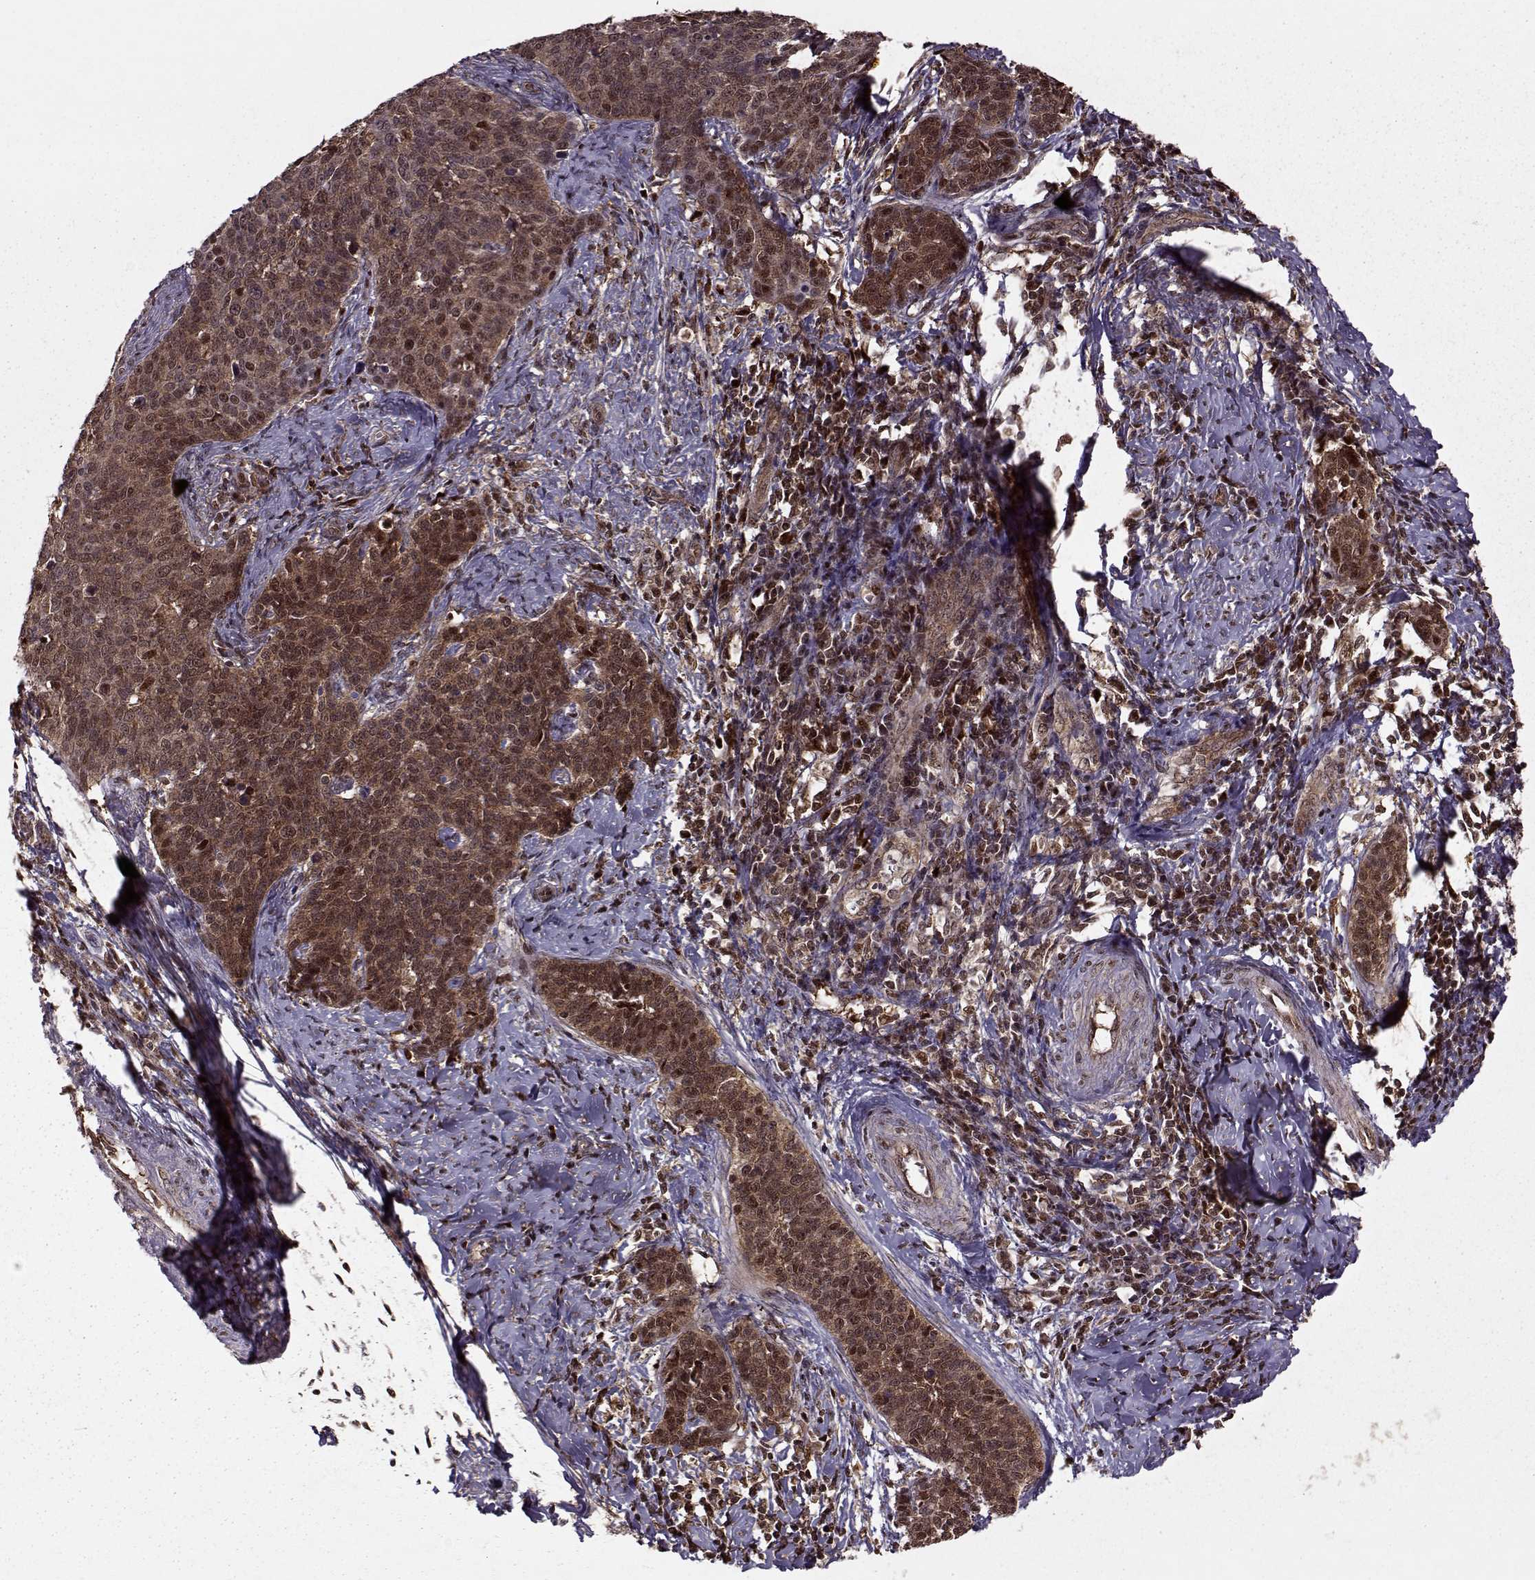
{"staining": {"intensity": "strong", "quantity": ">75%", "location": "cytoplasmic/membranous,nuclear"}, "tissue": "cervical cancer", "cell_type": "Tumor cells", "image_type": "cancer", "snomed": [{"axis": "morphology", "description": "Squamous cell carcinoma, NOS"}, {"axis": "topography", "description": "Cervix"}], "caption": "Immunohistochemical staining of cervical cancer displays high levels of strong cytoplasmic/membranous and nuclear staining in approximately >75% of tumor cells.", "gene": "PSMA7", "patient": {"sex": "female", "age": 39}}